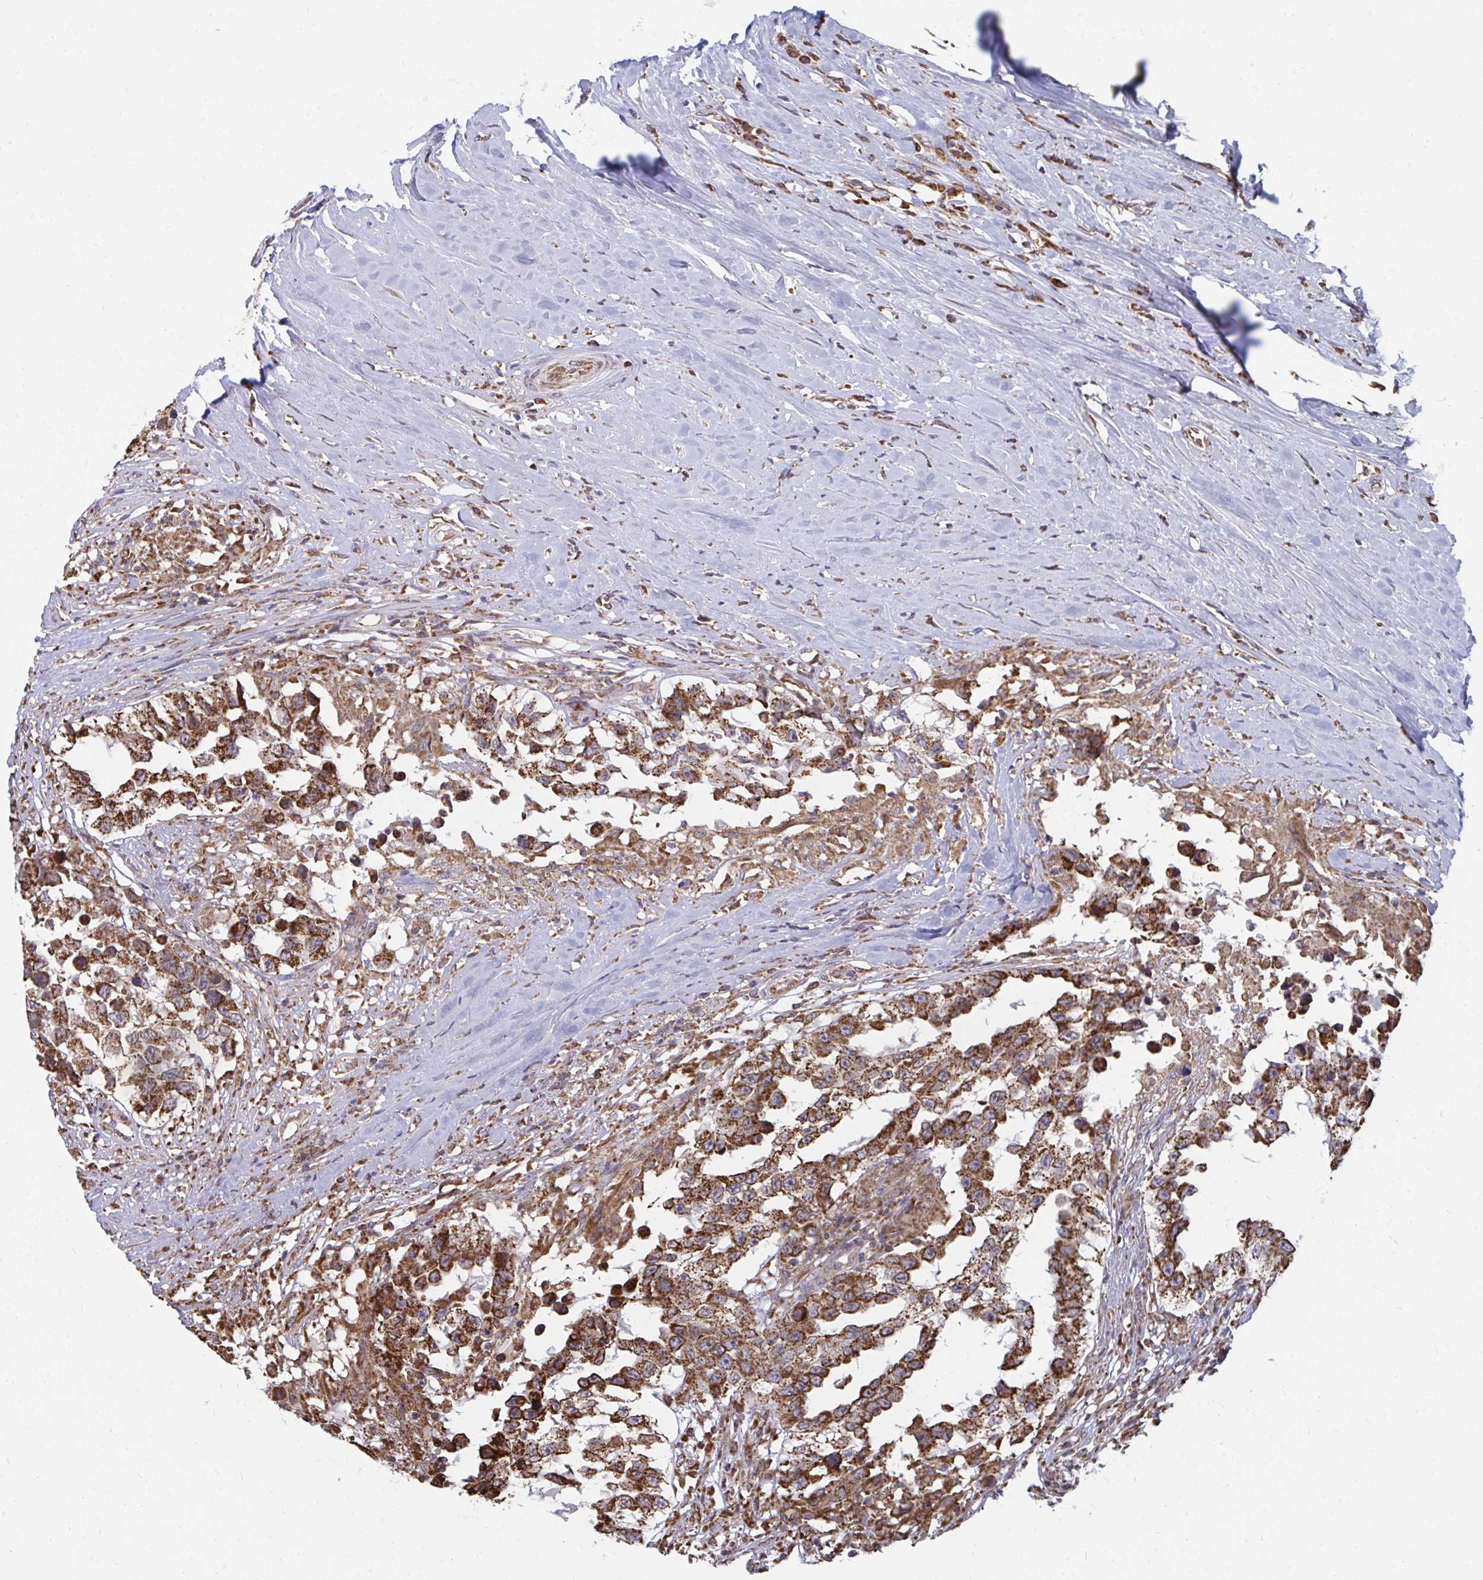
{"staining": {"intensity": "moderate", "quantity": ">75%", "location": "cytoplasmic/membranous"}, "tissue": "testis cancer", "cell_type": "Tumor cells", "image_type": "cancer", "snomed": [{"axis": "morphology", "description": "Carcinoma, Embryonal, NOS"}, {"axis": "topography", "description": "Testis"}], "caption": "A brown stain labels moderate cytoplasmic/membranous expression of a protein in human testis embryonal carcinoma tumor cells. (Stains: DAB (3,3'-diaminobenzidine) in brown, nuclei in blue, Microscopy: brightfield microscopy at high magnification).", "gene": "ELAVL1", "patient": {"sex": "male", "age": 83}}